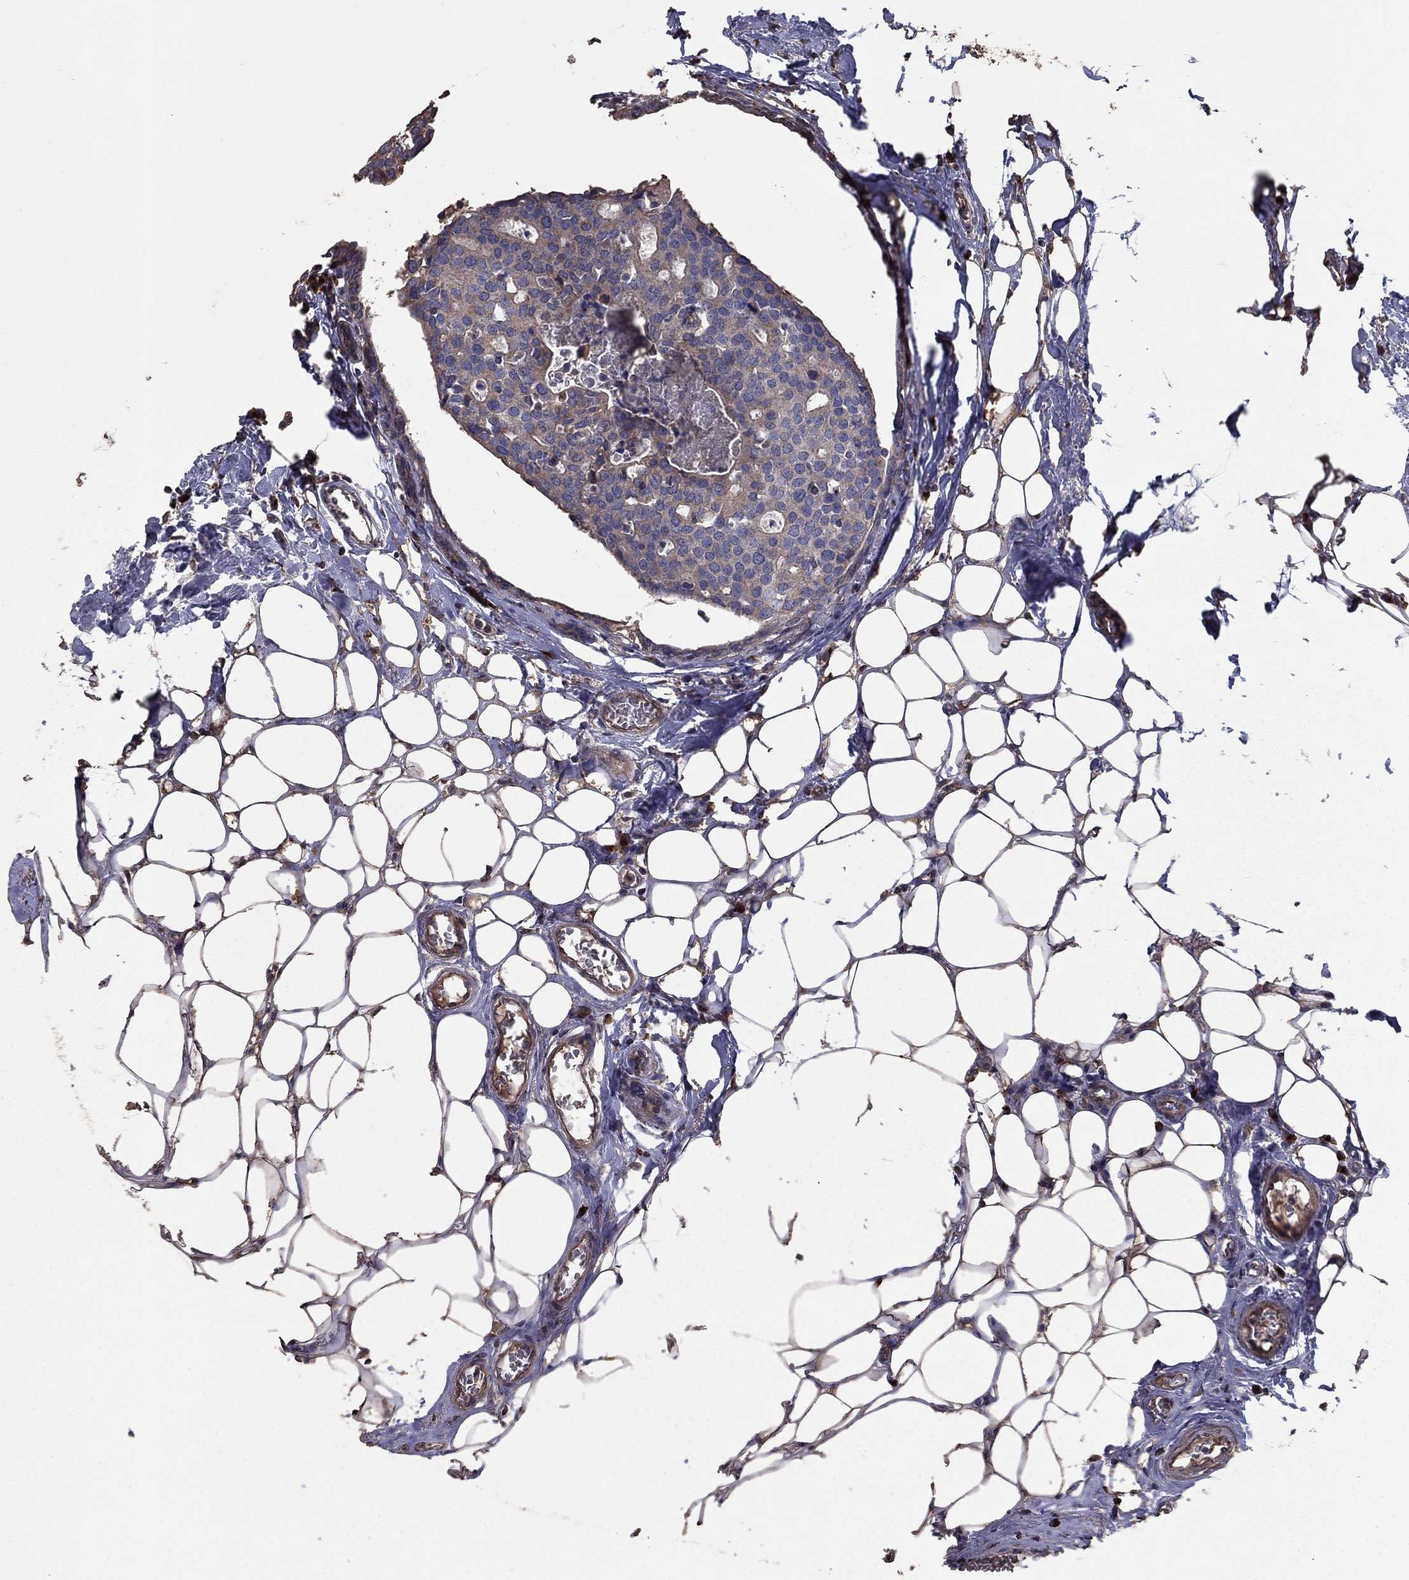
{"staining": {"intensity": "weak", "quantity": "25%-75%", "location": "cytoplasmic/membranous"}, "tissue": "breast cancer", "cell_type": "Tumor cells", "image_type": "cancer", "snomed": [{"axis": "morphology", "description": "Duct carcinoma"}, {"axis": "topography", "description": "Breast"}], "caption": "Tumor cells show low levels of weak cytoplasmic/membranous expression in approximately 25%-75% of cells in human breast cancer (invasive ductal carcinoma). (brown staining indicates protein expression, while blue staining denotes nuclei).", "gene": "FLT4", "patient": {"sex": "female", "age": 83}}